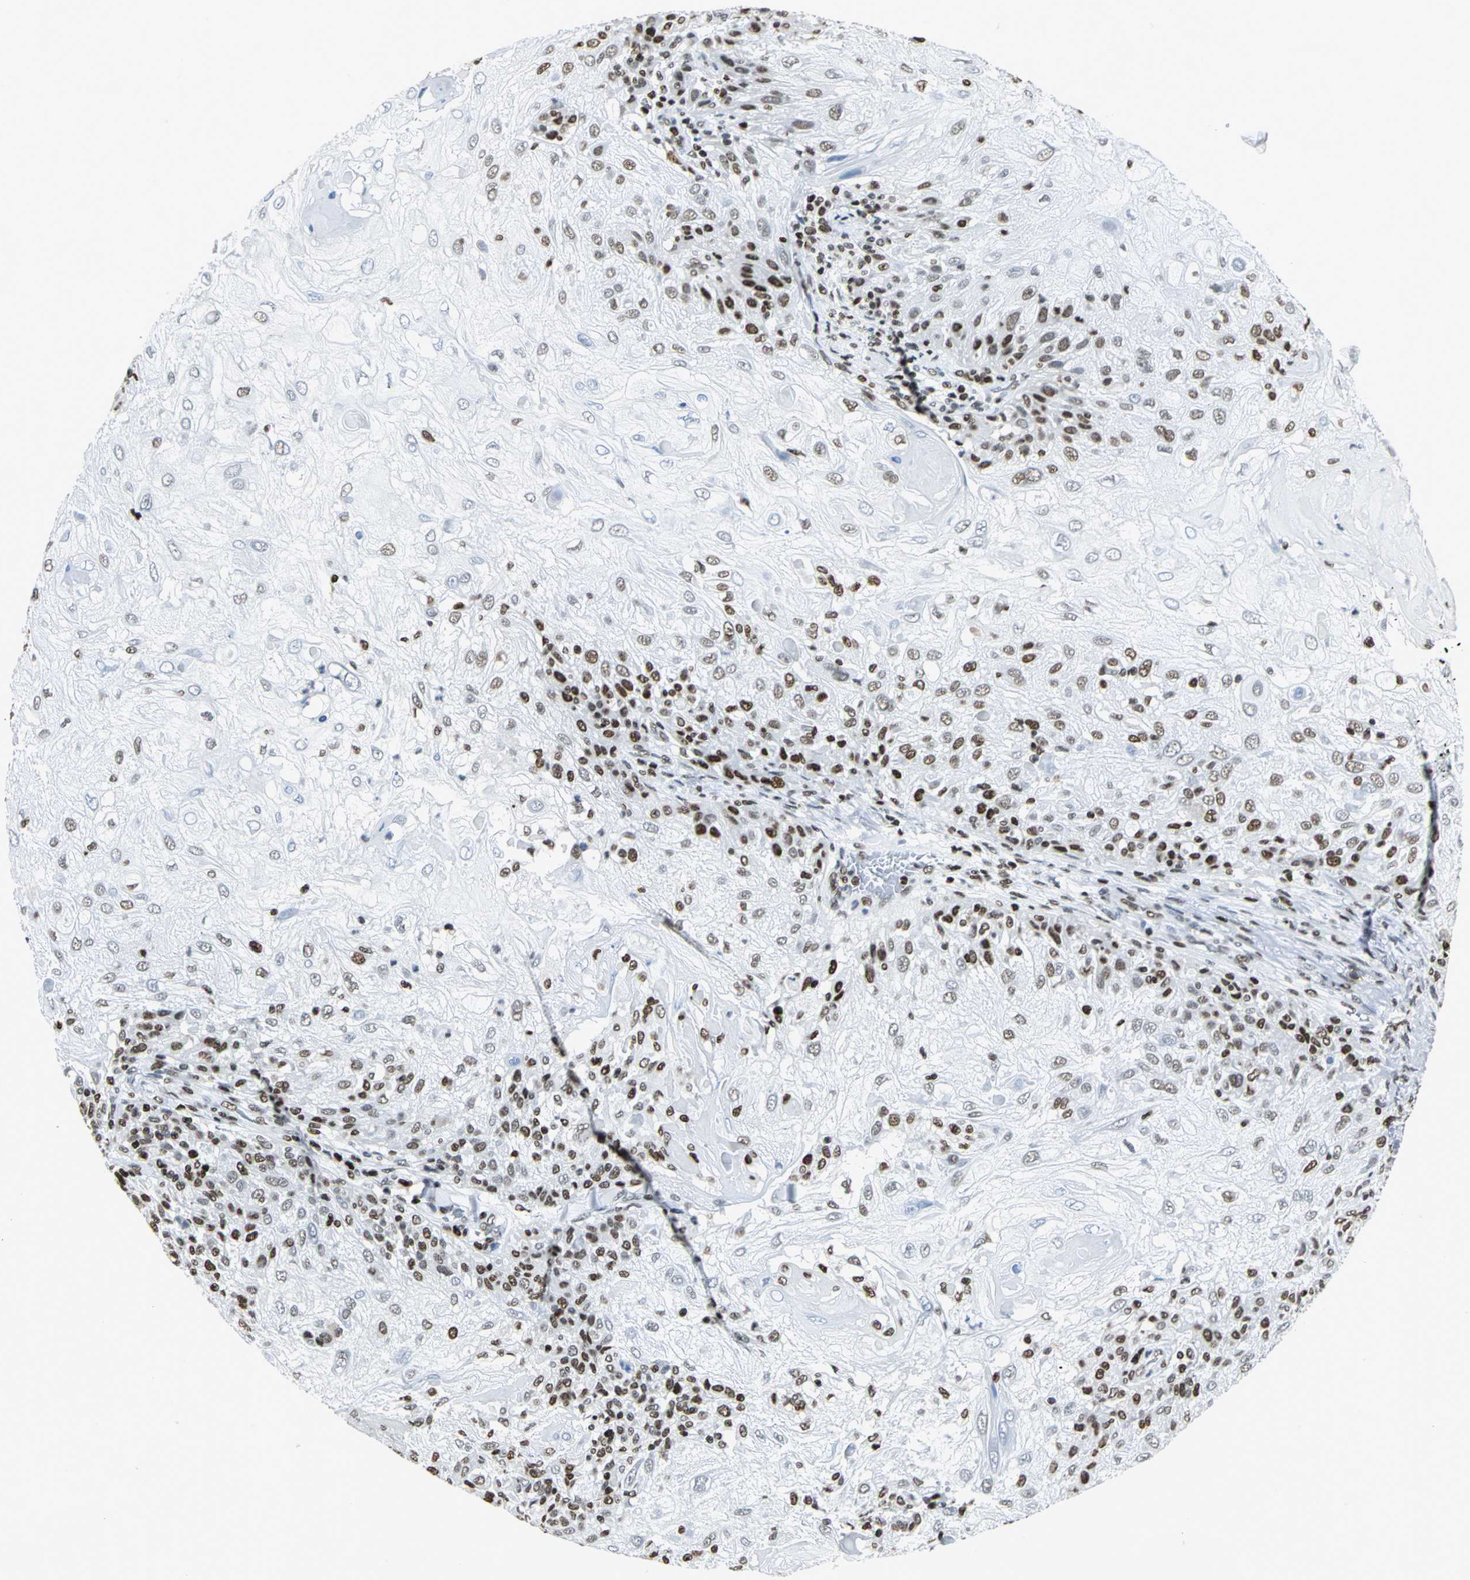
{"staining": {"intensity": "strong", "quantity": "25%-75%", "location": "nuclear"}, "tissue": "skin cancer", "cell_type": "Tumor cells", "image_type": "cancer", "snomed": [{"axis": "morphology", "description": "Normal tissue, NOS"}, {"axis": "morphology", "description": "Squamous cell carcinoma, NOS"}, {"axis": "topography", "description": "Skin"}], "caption": "Approximately 25%-75% of tumor cells in skin cancer (squamous cell carcinoma) show strong nuclear protein staining as visualized by brown immunohistochemical staining.", "gene": "HNRNPD", "patient": {"sex": "female", "age": 83}}